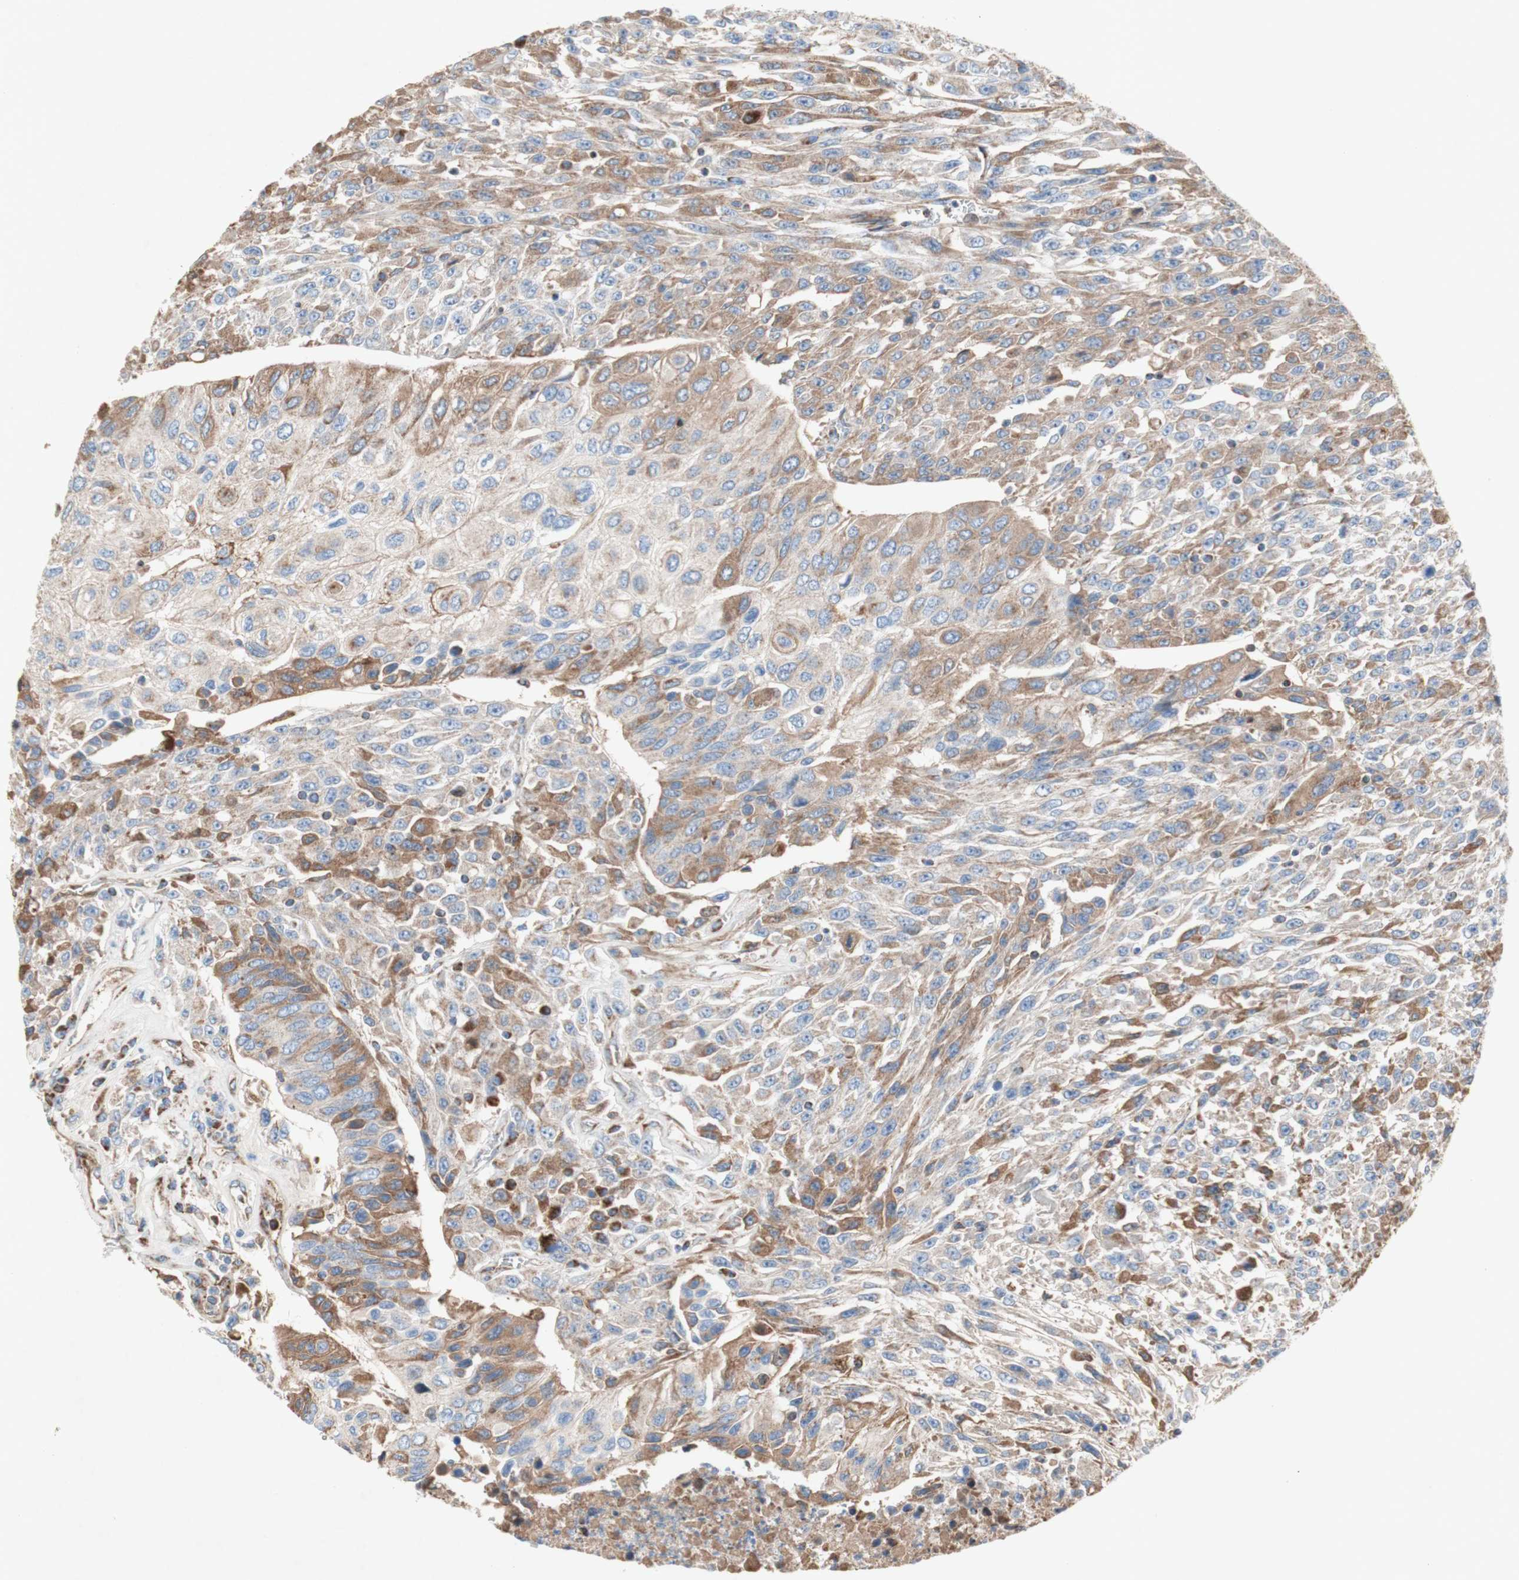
{"staining": {"intensity": "moderate", "quantity": ">75%", "location": "cytoplasmic/membranous"}, "tissue": "urothelial cancer", "cell_type": "Tumor cells", "image_type": "cancer", "snomed": [{"axis": "morphology", "description": "Urothelial carcinoma, High grade"}, {"axis": "topography", "description": "Urinary bladder"}], "caption": "This histopathology image exhibits immunohistochemistry (IHC) staining of human high-grade urothelial carcinoma, with medium moderate cytoplasmic/membranous expression in about >75% of tumor cells.", "gene": "SDHB", "patient": {"sex": "male", "age": 66}}